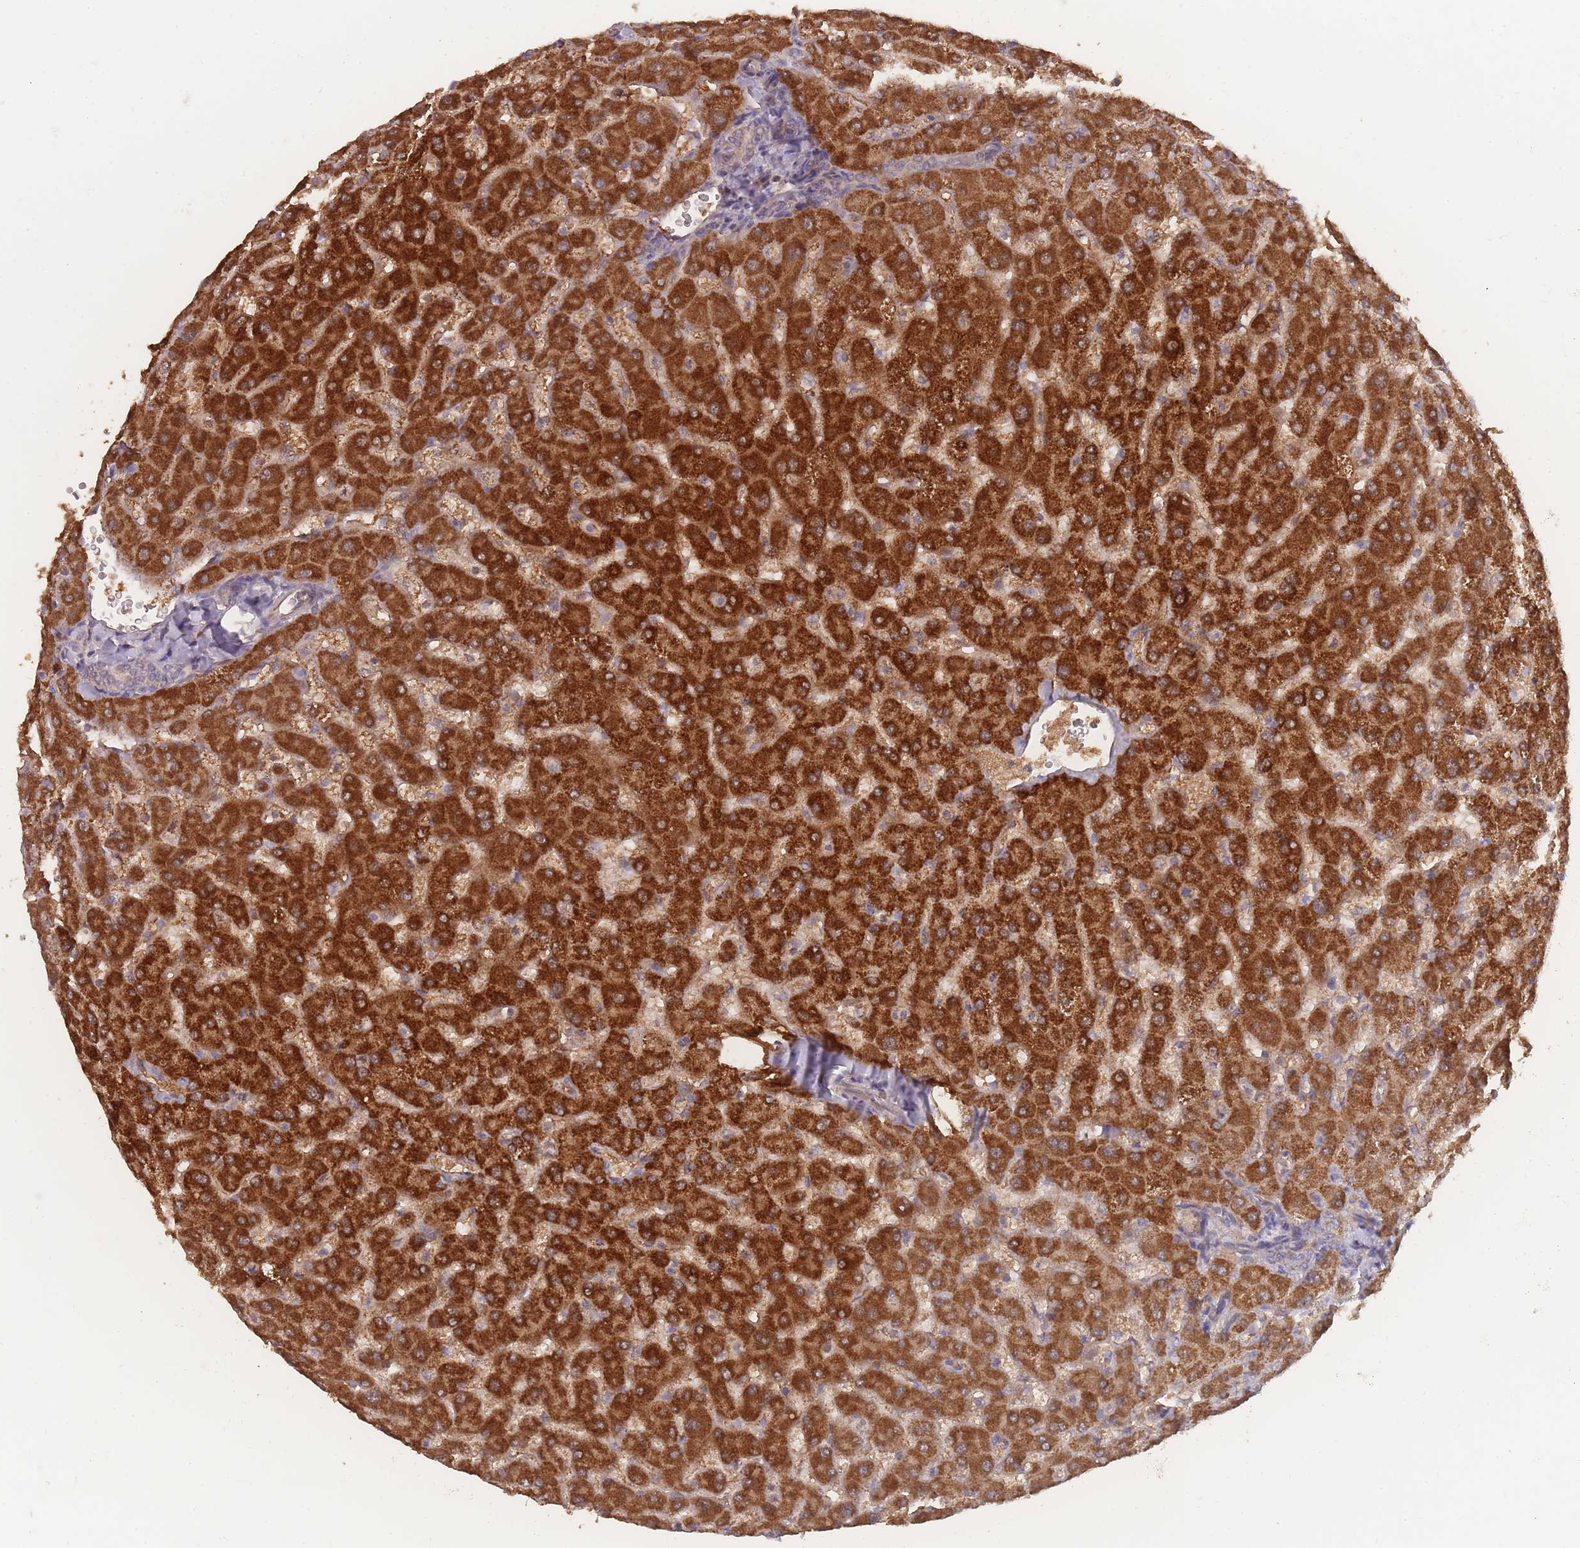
{"staining": {"intensity": "weak", "quantity": ">75%", "location": "cytoplasmic/membranous"}, "tissue": "liver", "cell_type": "Cholangiocytes", "image_type": "normal", "snomed": [{"axis": "morphology", "description": "Normal tissue, NOS"}, {"axis": "topography", "description": "Liver"}], "caption": "High-magnification brightfield microscopy of unremarkable liver stained with DAB (brown) and counterstained with hematoxylin (blue). cholangiocytes exhibit weak cytoplasmic/membranous expression is present in approximately>75% of cells. The staining was performed using DAB to visualize the protein expression in brown, while the nuclei were stained in blue with hematoxylin (Magnification: 20x).", "gene": "SLC35B4", "patient": {"sex": "female", "age": 63}}